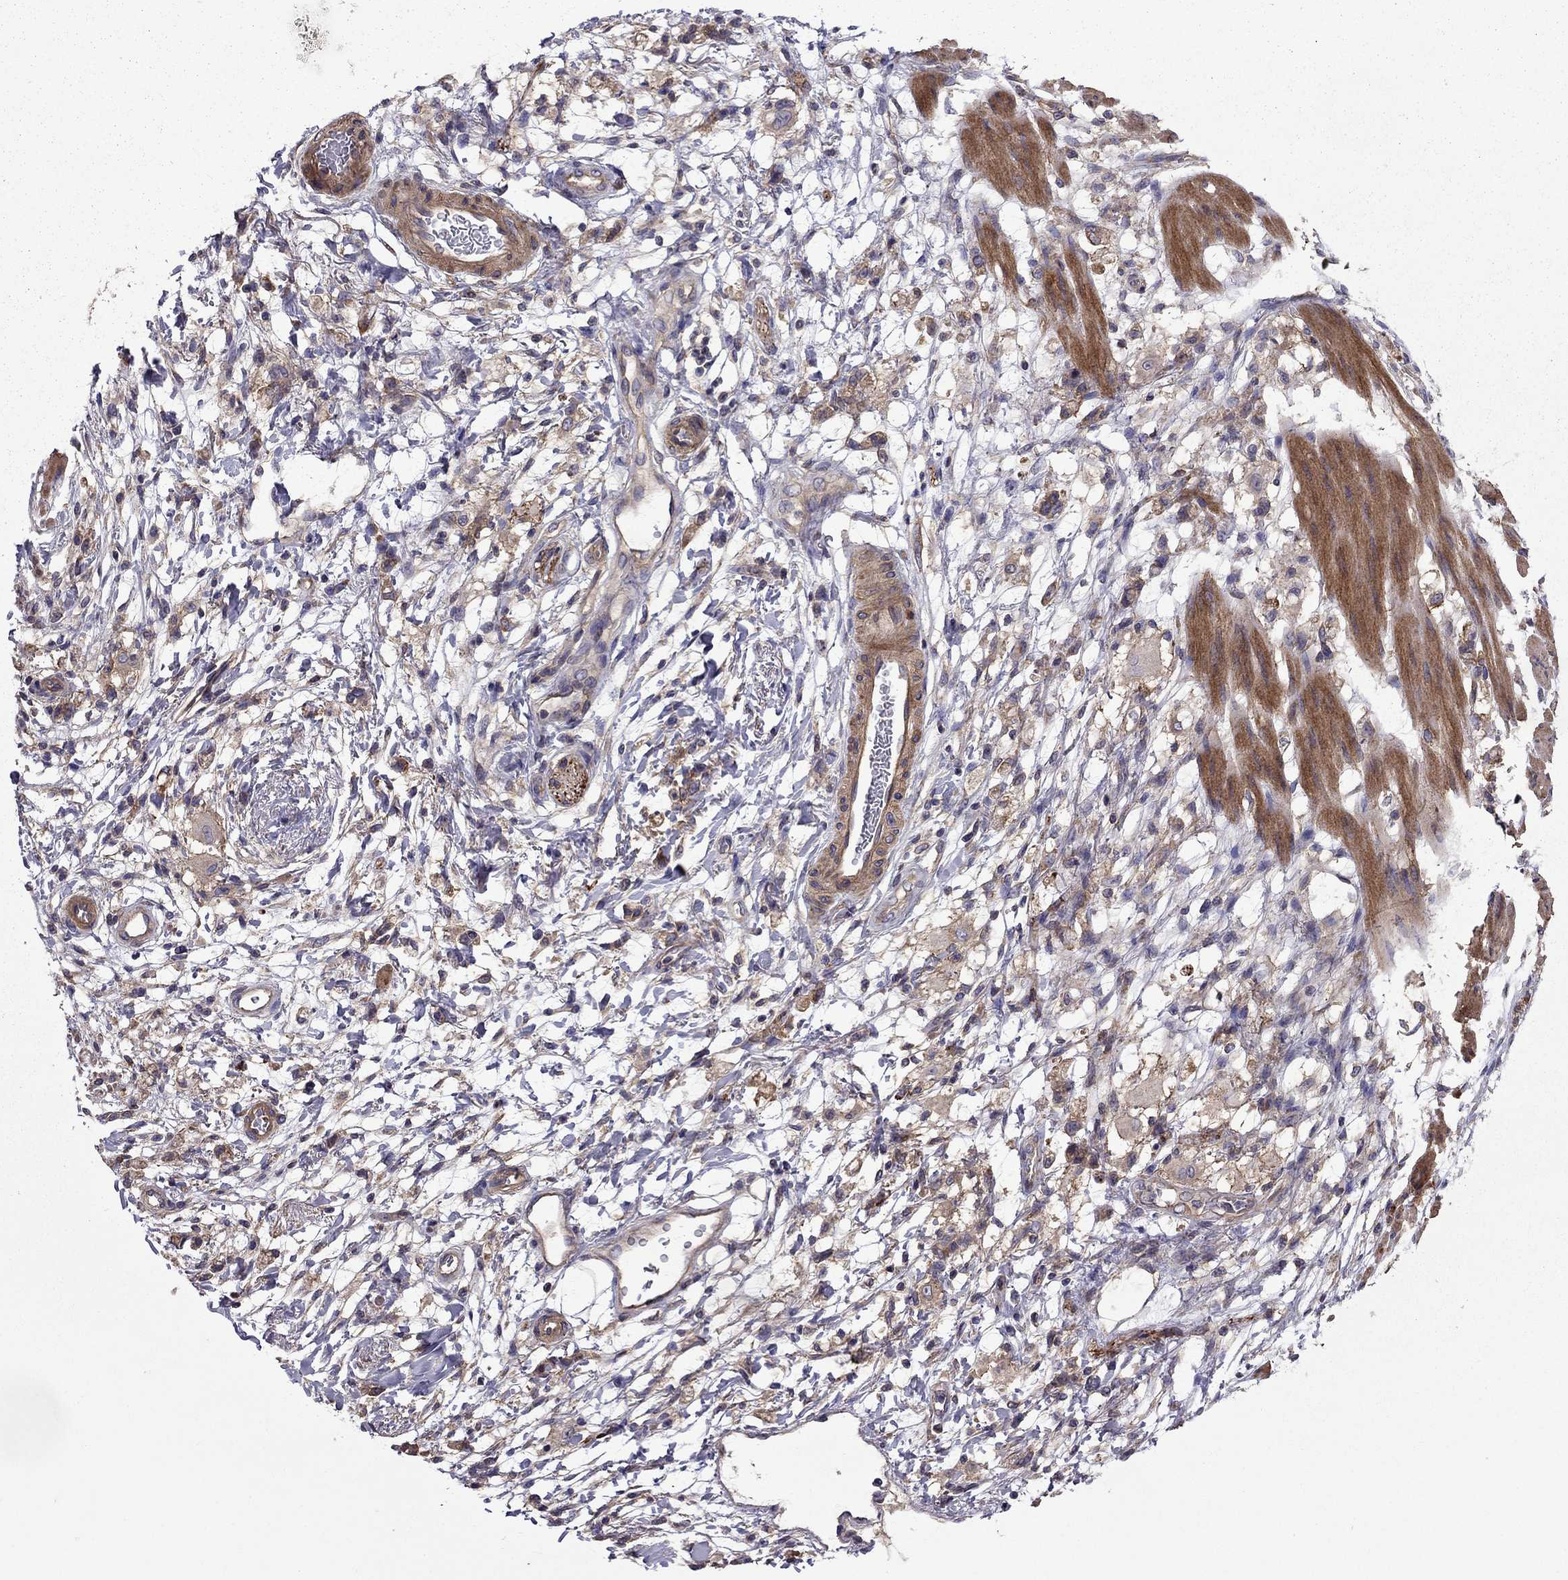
{"staining": {"intensity": "weak", "quantity": "25%-75%", "location": "cytoplasmic/membranous"}, "tissue": "stomach cancer", "cell_type": "Tumor cells", "image_type": "cancer", "snomed": [{"axis": "morphology", "description": "Adenocarcinoma, NOS"}, {"axis": "topography", "description": "Stomach"}], "caption": "High-magnification brightfield microscopy of adenocarcinoma (stomach) stained with DAB (3,3'-diaminobenzidine) (brown) and counterstained with hematoxylin (blue). tumor cells exhibit weak cytoplasmic/membranous positivity is seen in about25%-75% of cells.", "gene": "ITGB1", "patient": {"sex": "female", "age": 60}}